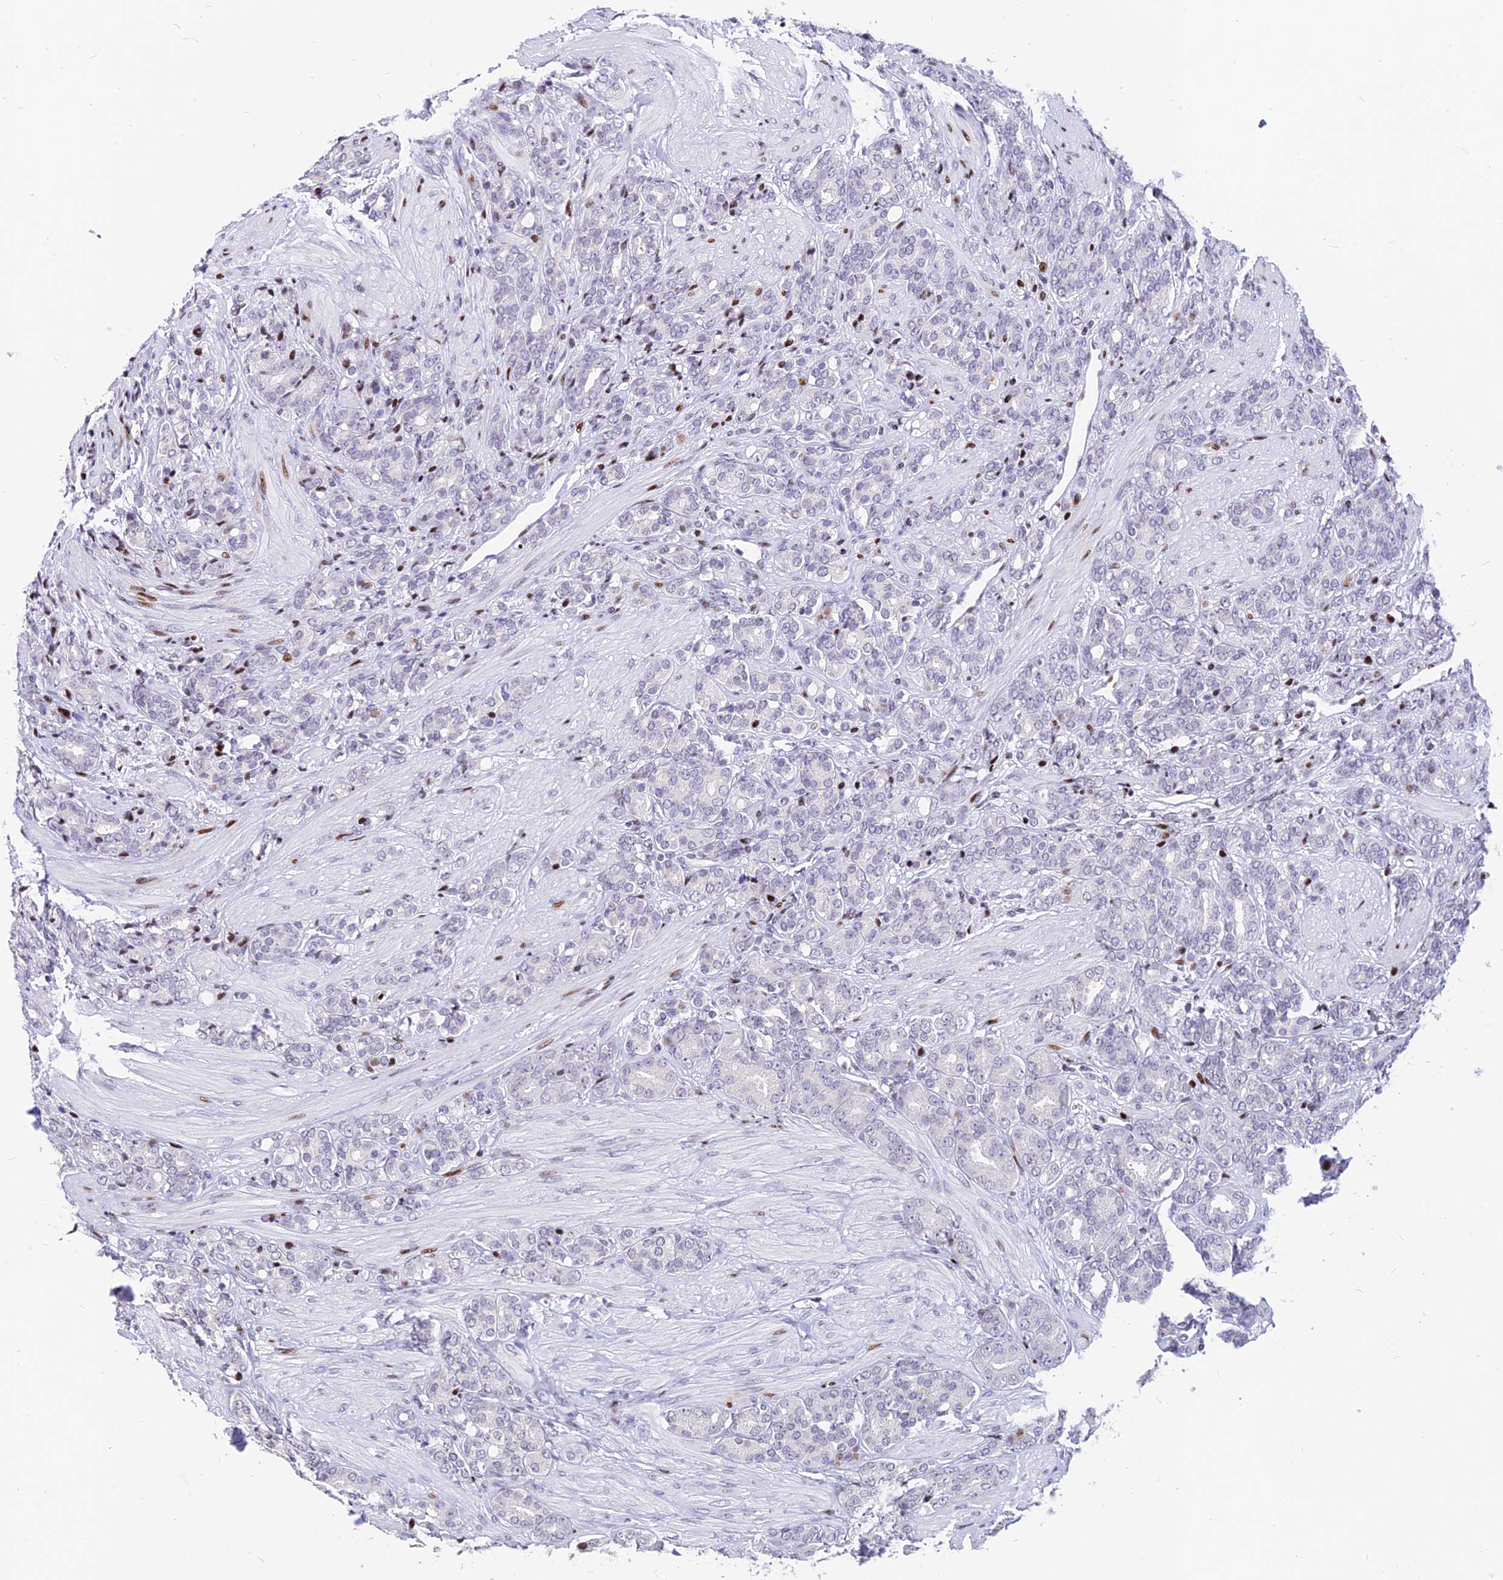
{"staining": {"intensity": "negative", "quantity": "none", "location": "none"}, "tissue": "prostate cancer", "cell_type": "Tumor cells", "image_type": "cancer", "snomed": [{"axis": "morphology", "description": "Adenocarcinoma, High grade"}, {"axis": "topography", "description": "Prostate"}], "caption": "Prostate cancer stained for a protein using immunohistochemistry (IHC) shows no positivity tumor cells.", "gene": "PRPS1", "patient": {"sex": "male", "age": 62}}